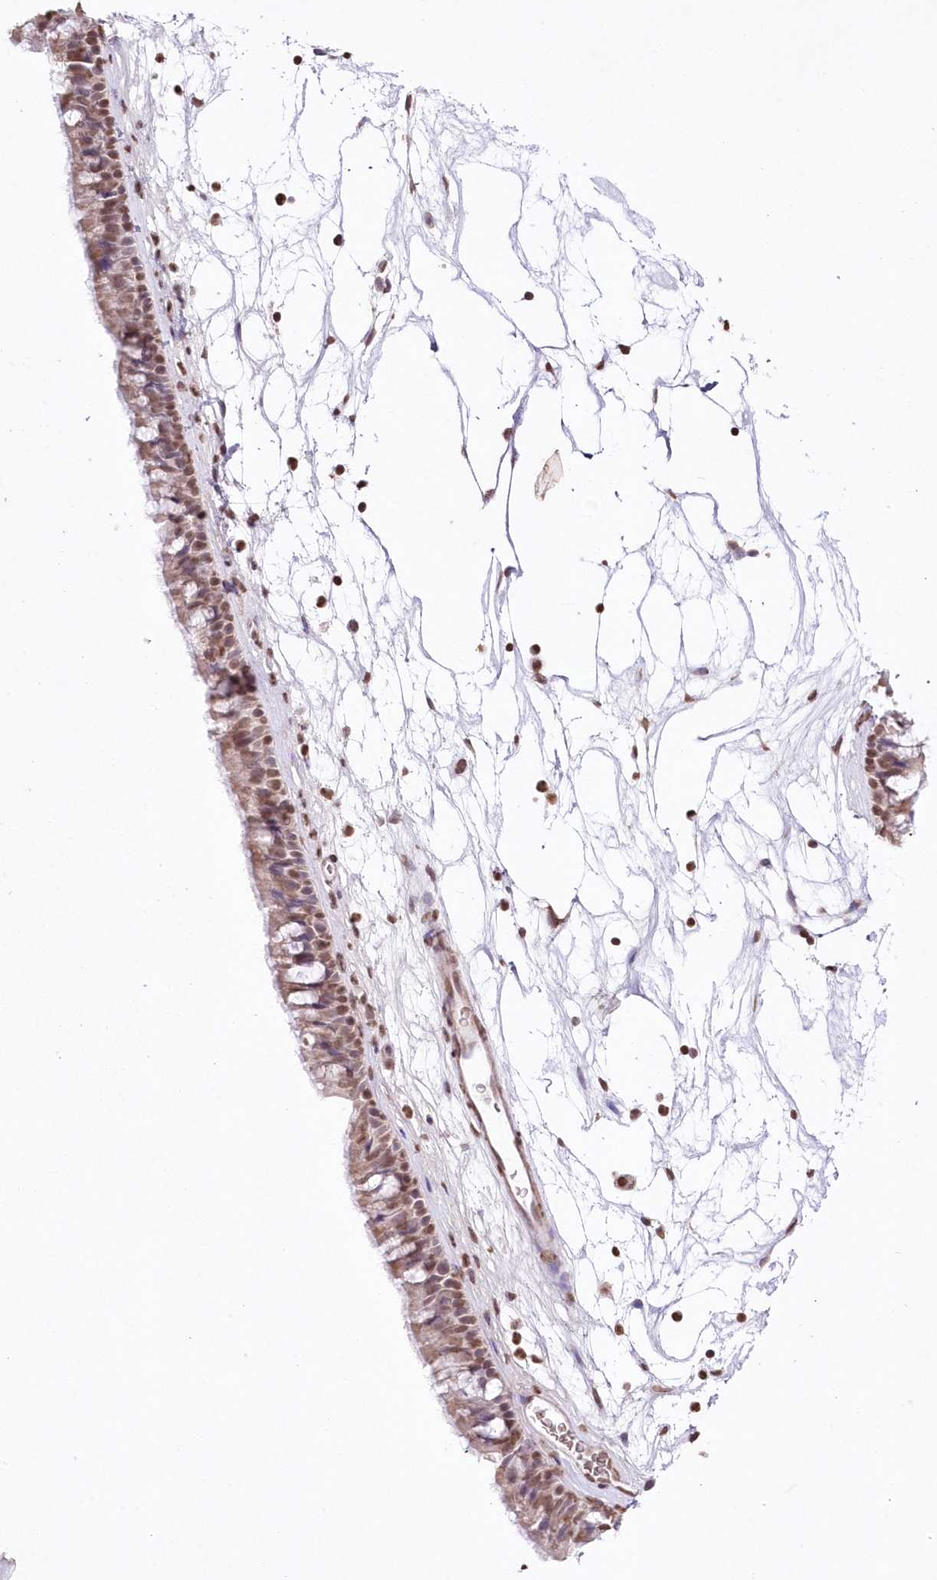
{"staining": {"intensity": "moderate", "quantity": ">75%", "location": "cytoplasmic/membranous,nuclear"}, "tissue": "nasopharynx", "cell_type": "Respiratory epithelial cells", "image_type": "normal", "snomed": [{"axis": "morphology", "description": "Normal tissue, NOS"}, {"axis": "topography", "description": "Nasopharynx"}], "caption": "Nasopharynx stained for a protein reveals moderate cytoplasmic/membranous,nuclear positivity in respiratory epithelial cells.", "gene": "ENSG00000275740", "patient": {"sex": "male", "age": 64}}